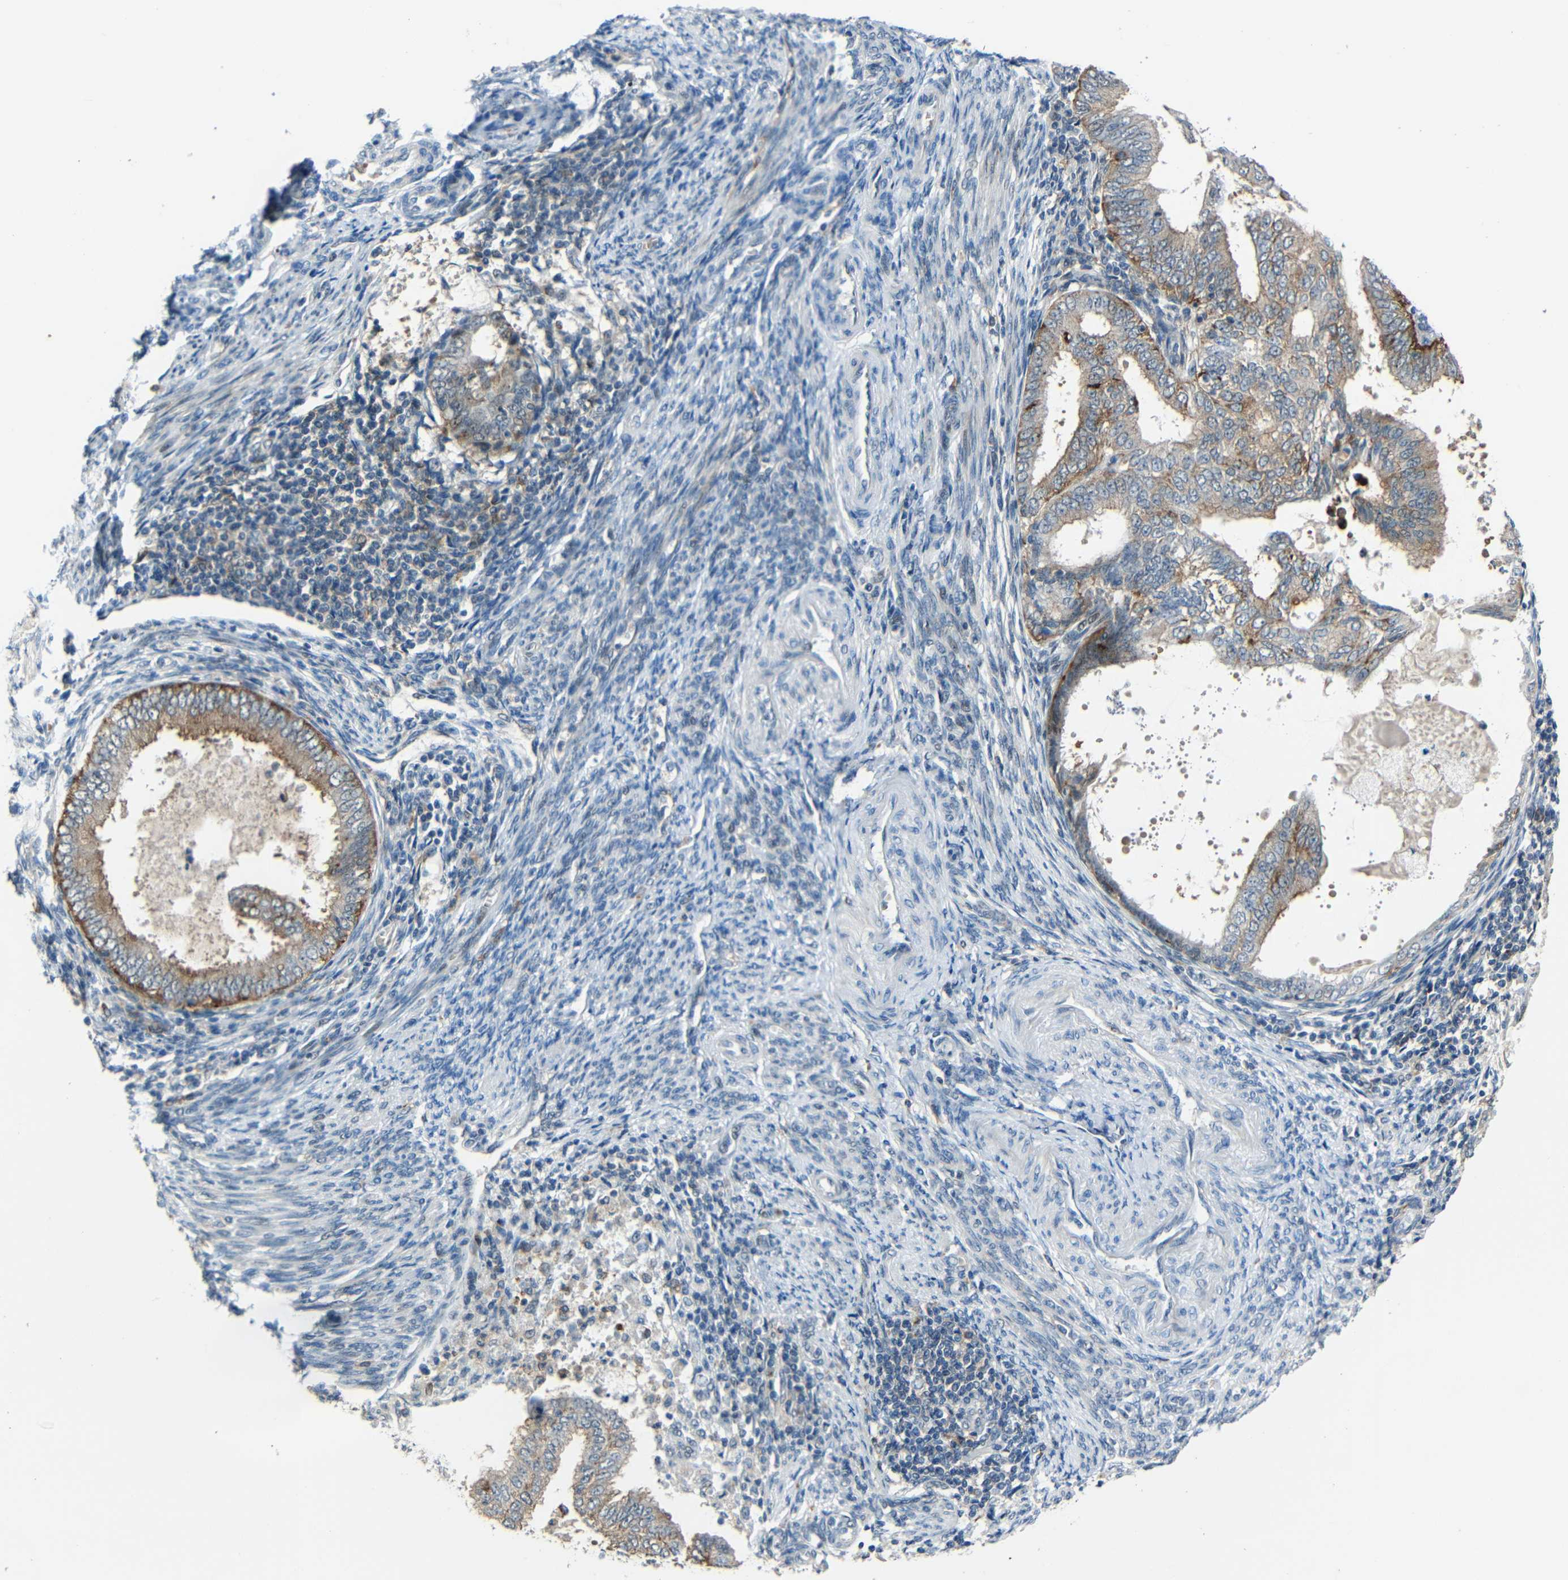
{"staining": {"intensity": "moderate", "quantity": ">75%", "location": "cytoplasmic/membranous"}, "tissue": "endometrial cancer", "cell_type": "Tumor cells", "image_type": "cancer", "snomed": [{"axis": "morphology", "description": "Adenocarcinoma, NOS"}, {"axis": "topography", "description": "Endometrium"}], "caption": "An image showing moderate cytoplasmic/membranous staining in about >75% of tumor cells in endometrial cancer, as visualized by brown immunohistochemical staining.", "gene": "DNAJC5", "patient": {"sex": "female", "age": 58}}